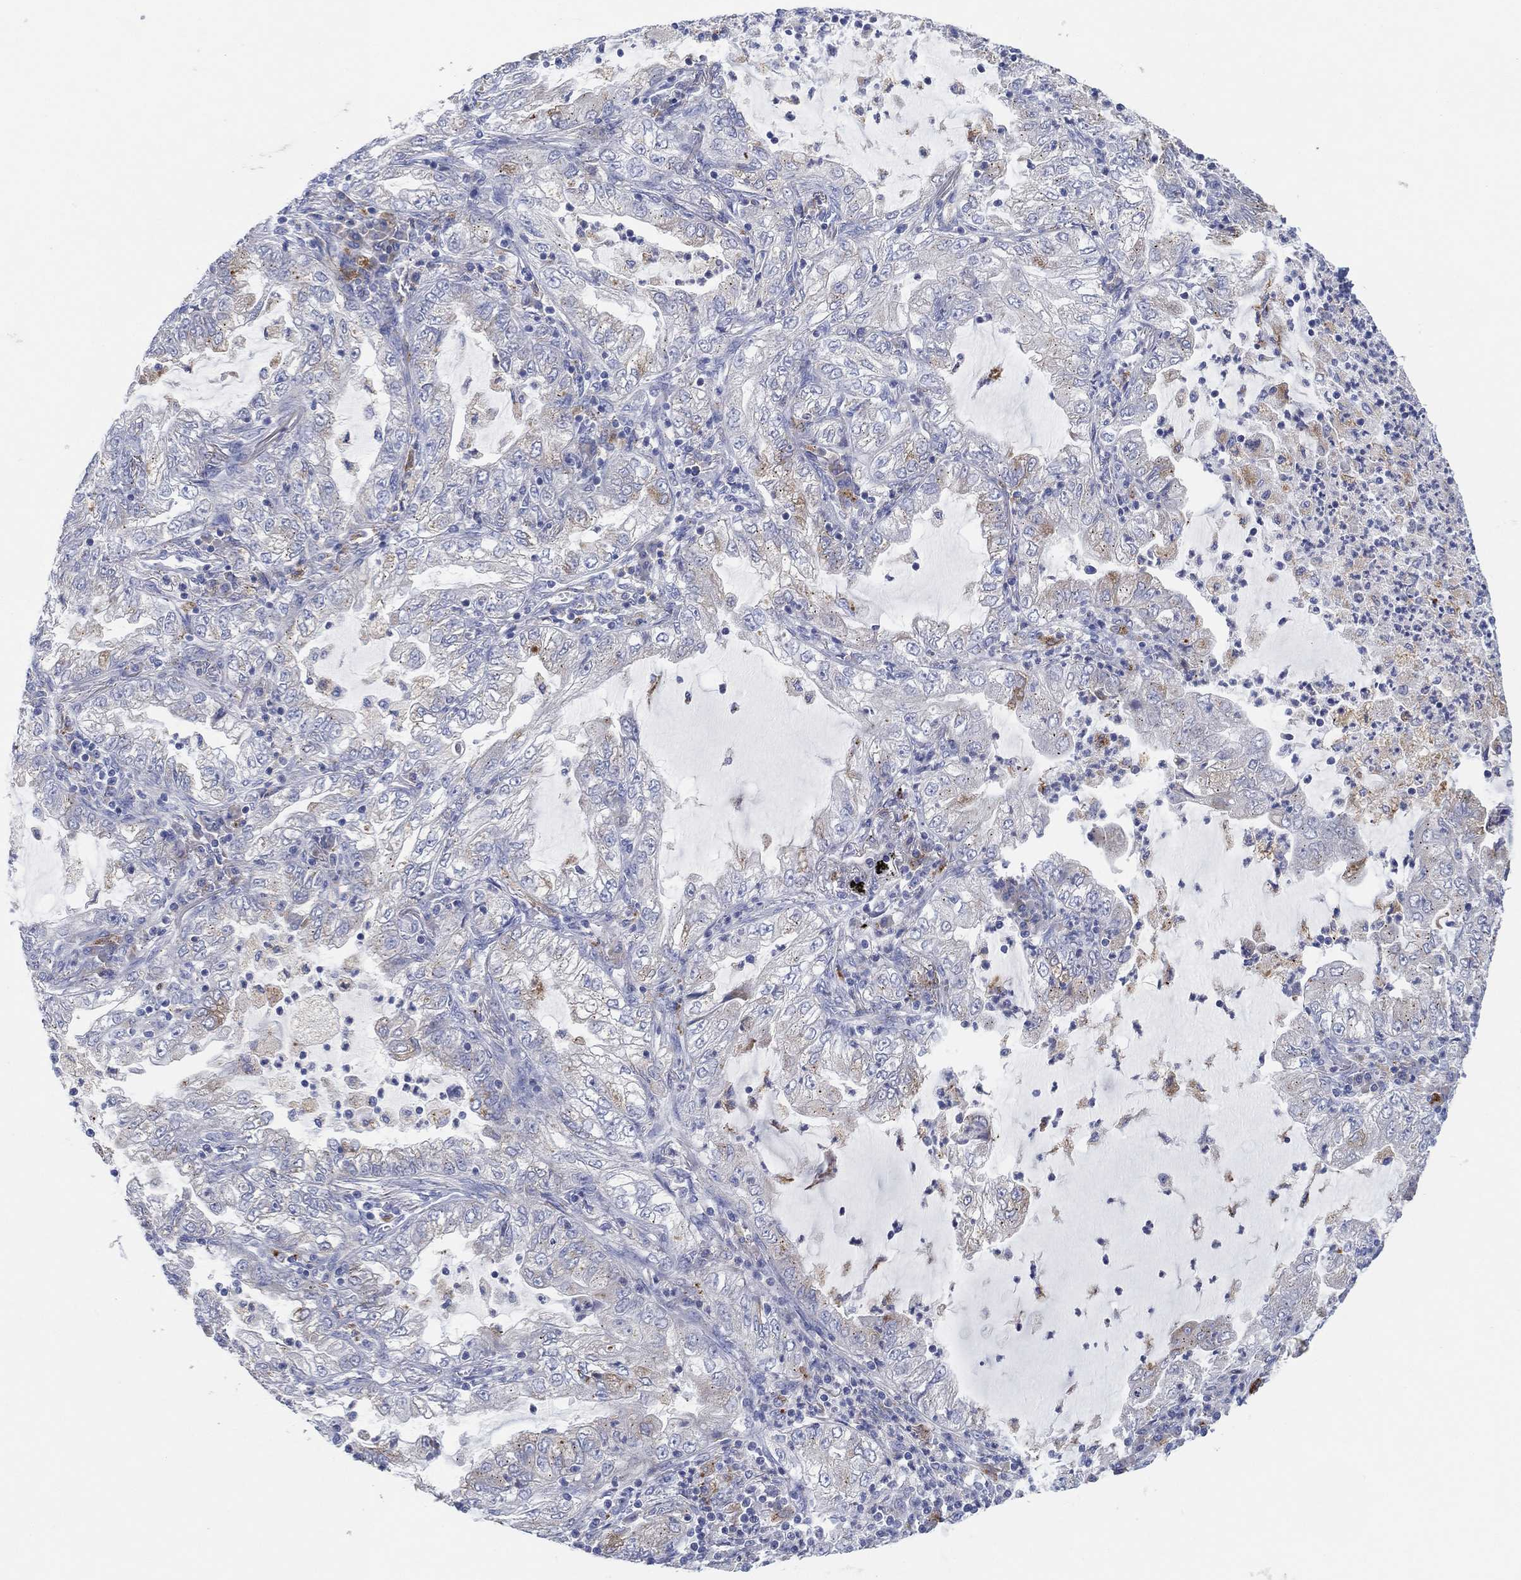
{"staining": {"intensity": "weak", "quantity": "<25%", "location": "cytoplasmic/membranous"}, "tissue": "lung cancer", "cell_type": "Tumor cells", "image_type": "cancer", "snomed": [{"axis": "morphology", "description": "Adenocarcinoma, NOS"}, {"axis": "topography", "description": "Lung"}], "caption": "Lung cancer (adenocarcinoma) stained for a protein using immunohistochemistry (IHC) demonstrates no expression tumor cells.", "gene": "GALNS", "patient": {"sex": "female", "age": 73}}